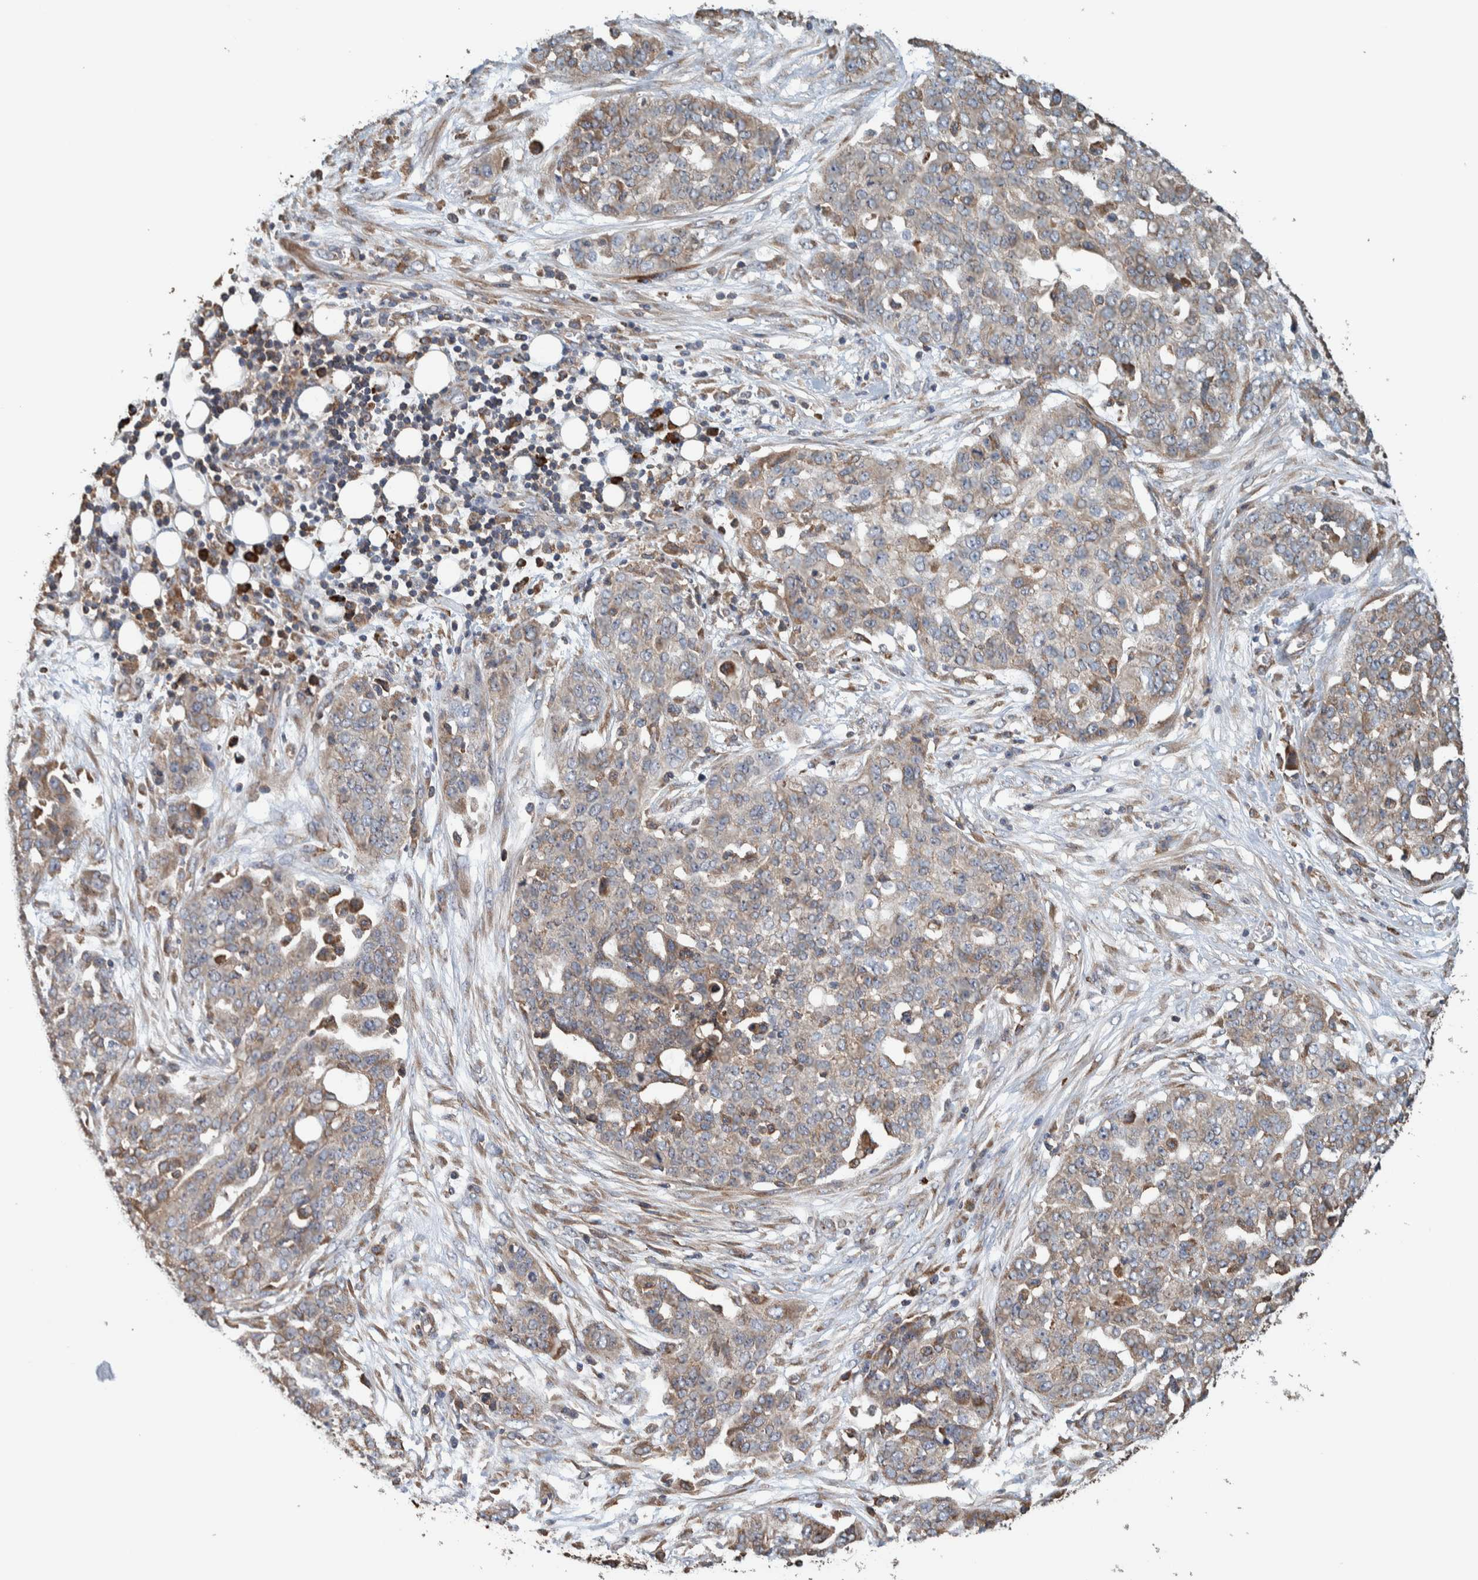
{"staining": {"intensity": "weak", "quantity": ">75%", "location": "cytoplasmic/membranous"}, "tissue": "ovarian cancer", "cell_type": "Tumor cells", "image_type": "cancer", "snomed": [{"axis": "morphology", "description": "Cystadenocarcinoma, serous, NOS"}, {"axis": "topography", "description": "Soft tissue"}, {"axis": "topography", "description": "Ovary"}], "caption": "A high-resolution micrograph shows IHC staining of ovarian cancer (serous cystadenocarcinoma), which displays weak cytoplasmic/membranous expression in approximately >75% of tumor cells.", "gene": "PLA2G3", "patient": {"sex": "female", "age": 57}}